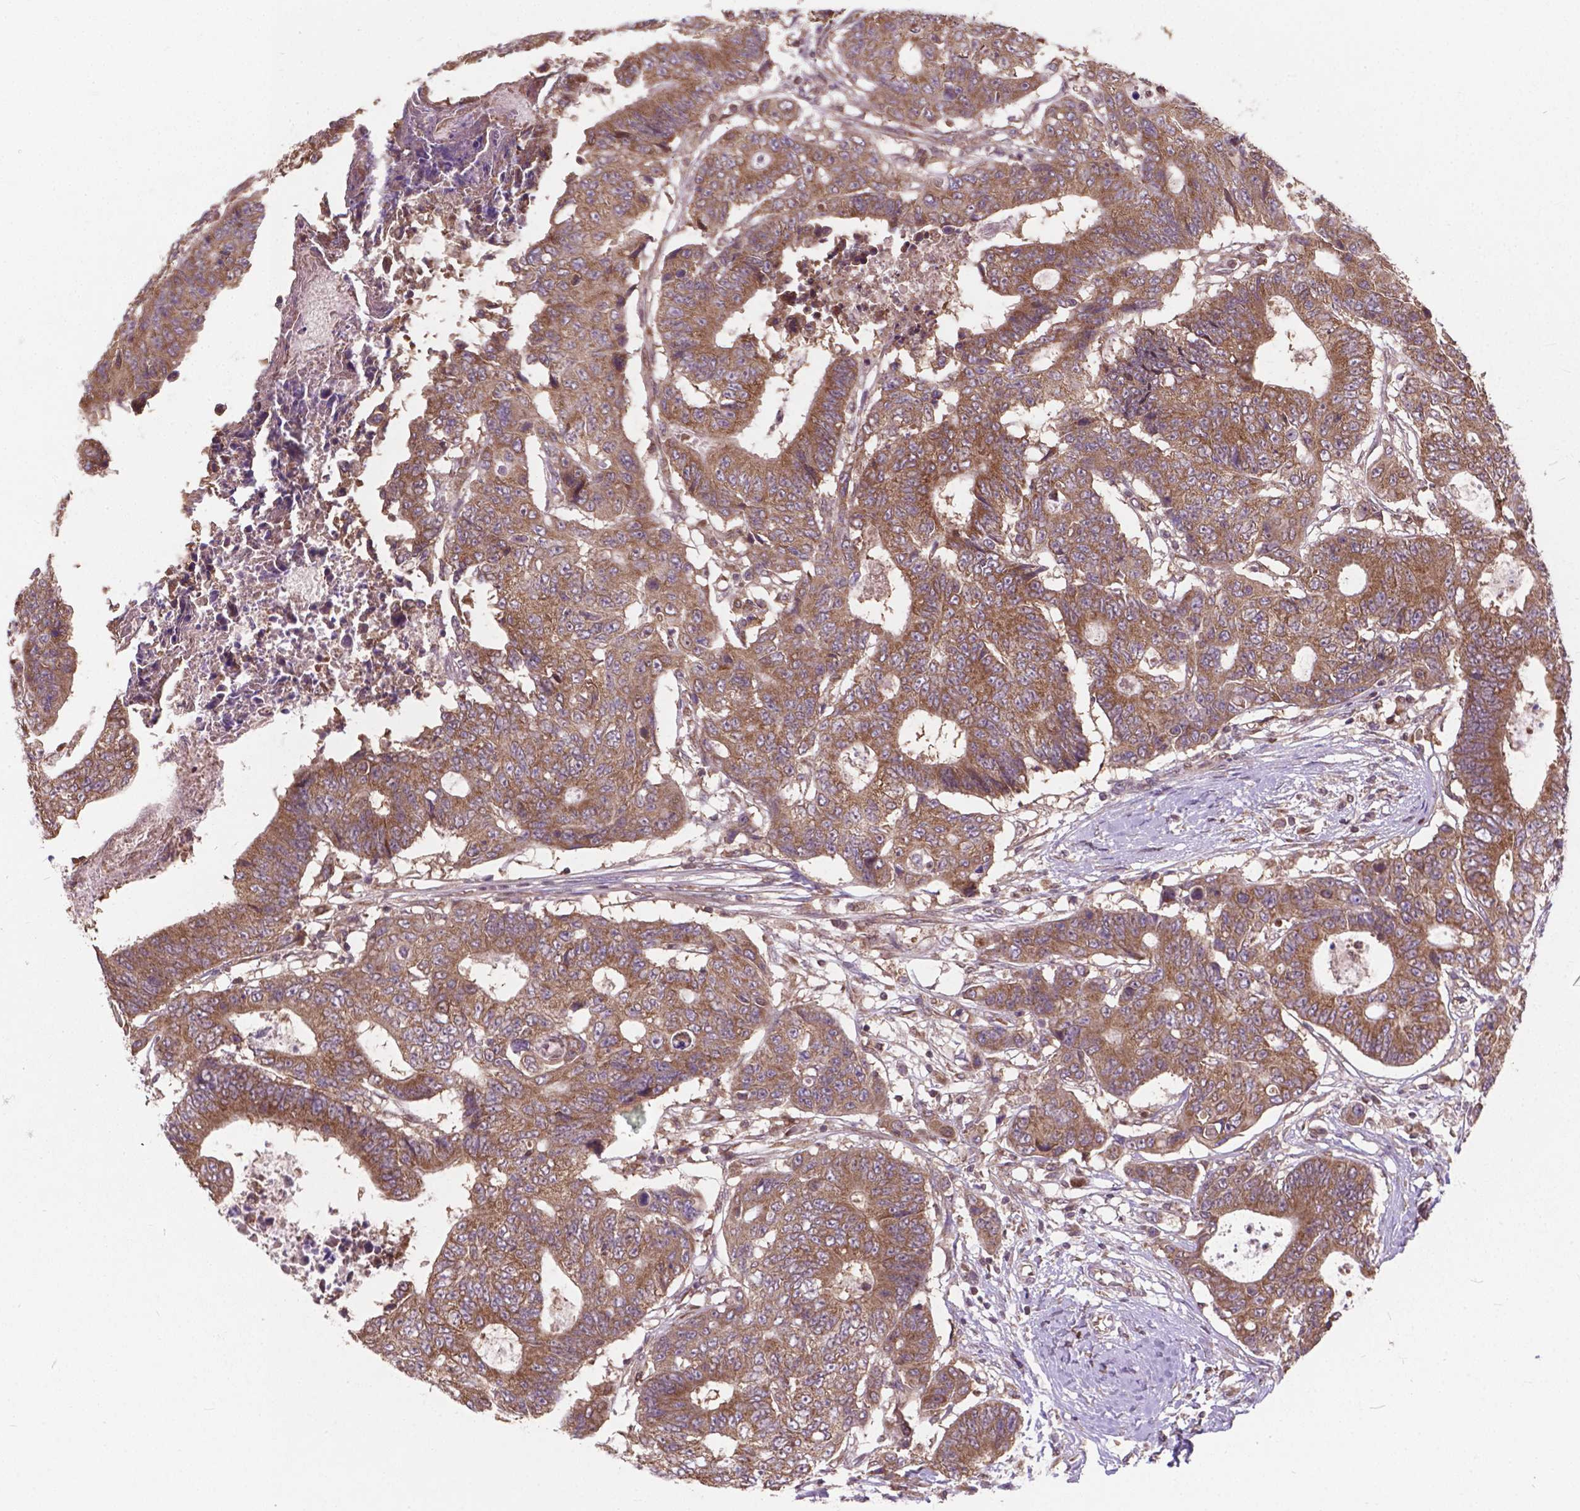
{"staining": {"intensity": "moderate", "quantity": ">75%", "location": "cytoplasmic/membranous"}, "tissue": "colorectal cancer", "cell_type": "Tumor cells", "image_type": "cancer", "snomed": [{"axis": "morphology", "description": "Adenocarcinoma, NOS"}, {"axis": "topography", "description": "Colon"}], "caption": "Adenocarcinoma (colorectal) tissue exhibits moderate cytoplasmic/membranous staining in about >75% of tumor cells The protein is shown in brown color, while the nuclei are stained blue.", "gene": "MRPL33", "patient": {"sex": "female", "age": 48}}